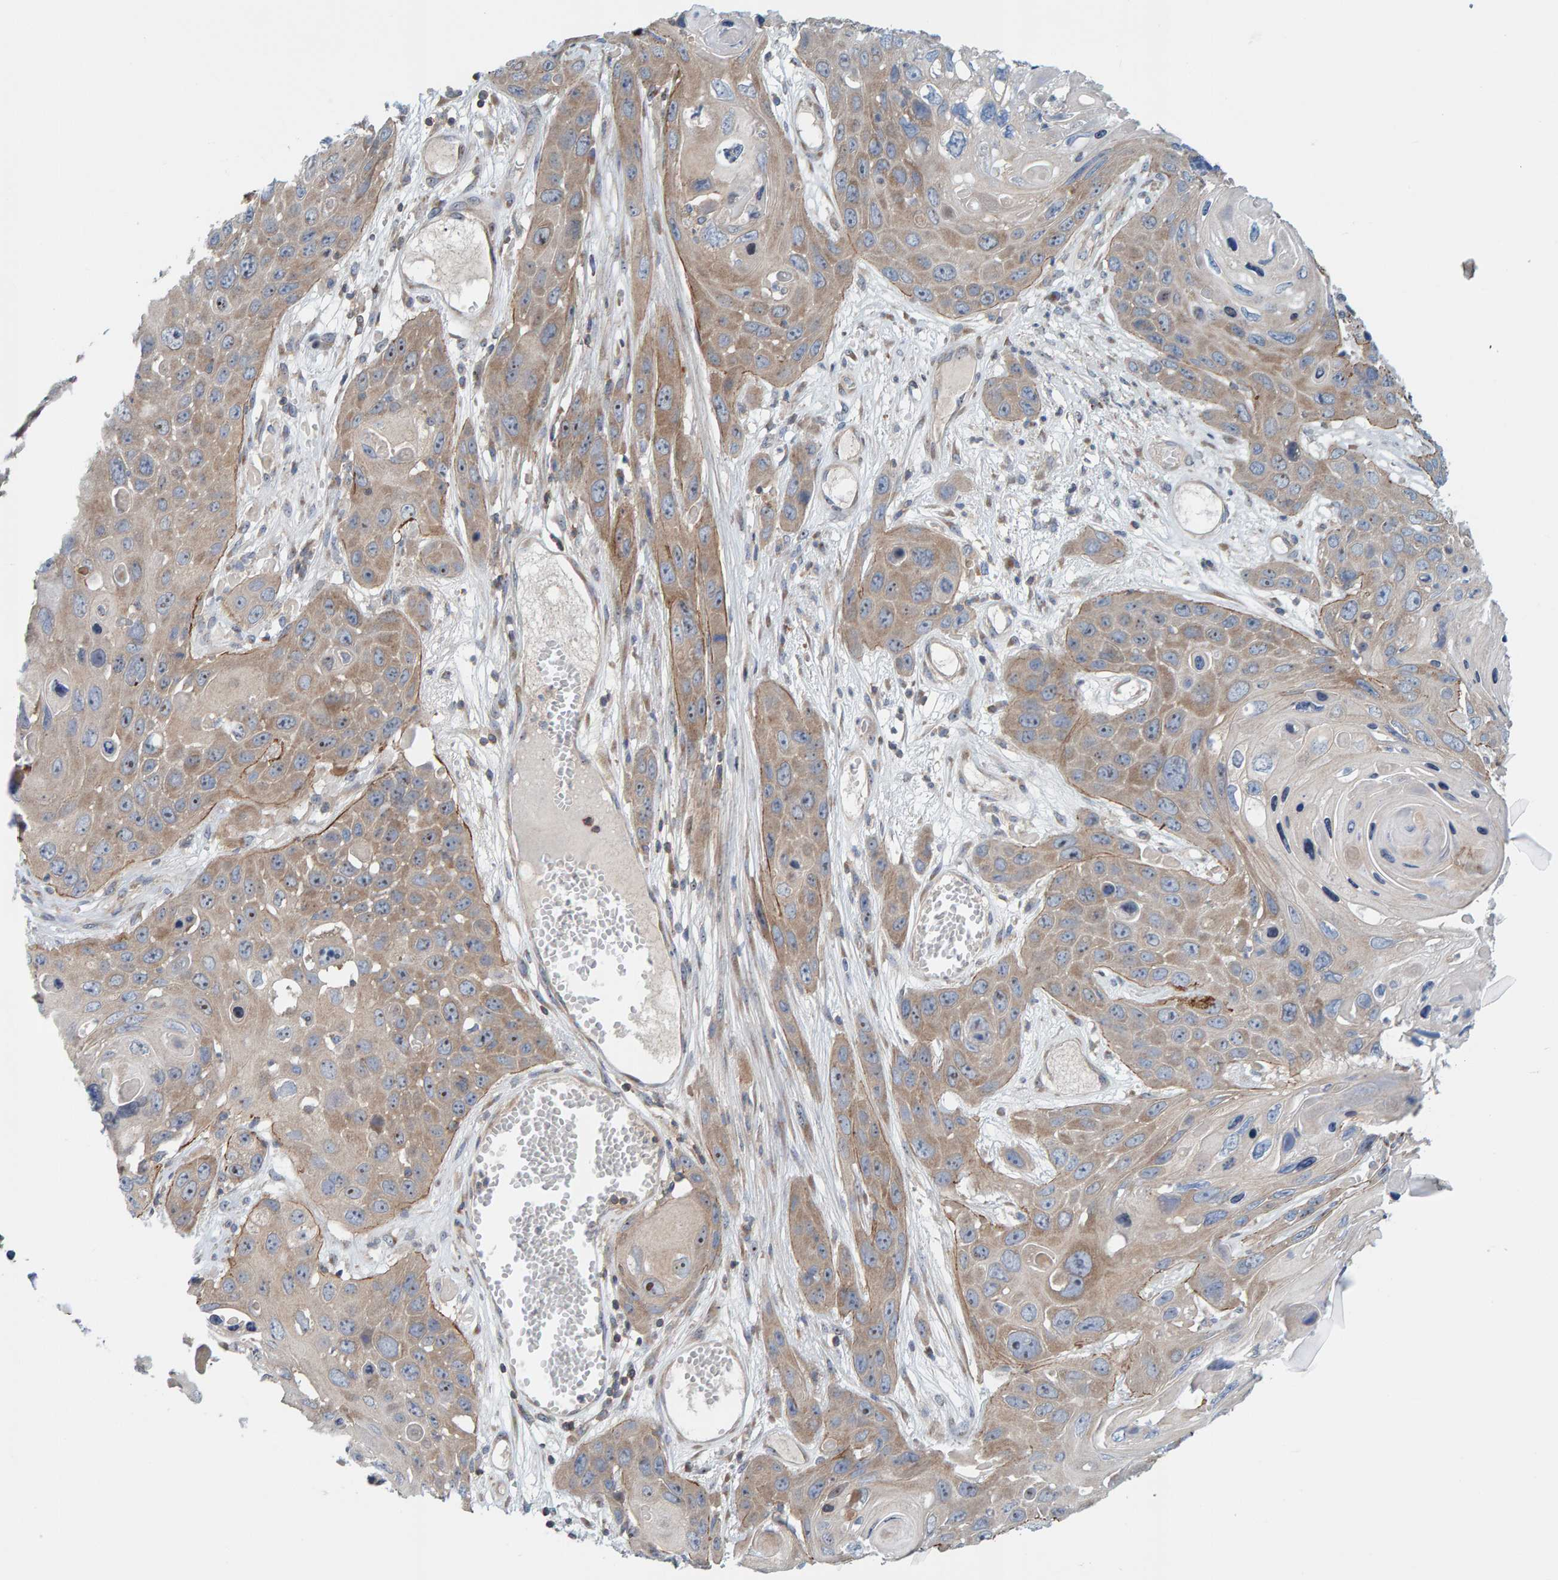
{"staining": {"intensity": "weak", "quantity": ">75%", "location": "cytoplasmic/membranous"}, "tissue": "skin cancer", "cell_type": "Tumor cells", "image_type": "cancer", "snomed": [{"axis": "morphology", "description": "Squamous cell carcinoma, NOS"}, {"axis": "topography", "description": "Skin"}], "caption": "A low amount of weak cytoplasmic/membranous positivity is appreciated in about >75% of tumor cells in skin cancer (squamous cell carcinoma) tissue.", "gene": "CCM2", "patient": {"sex": "male", "age": 55}}